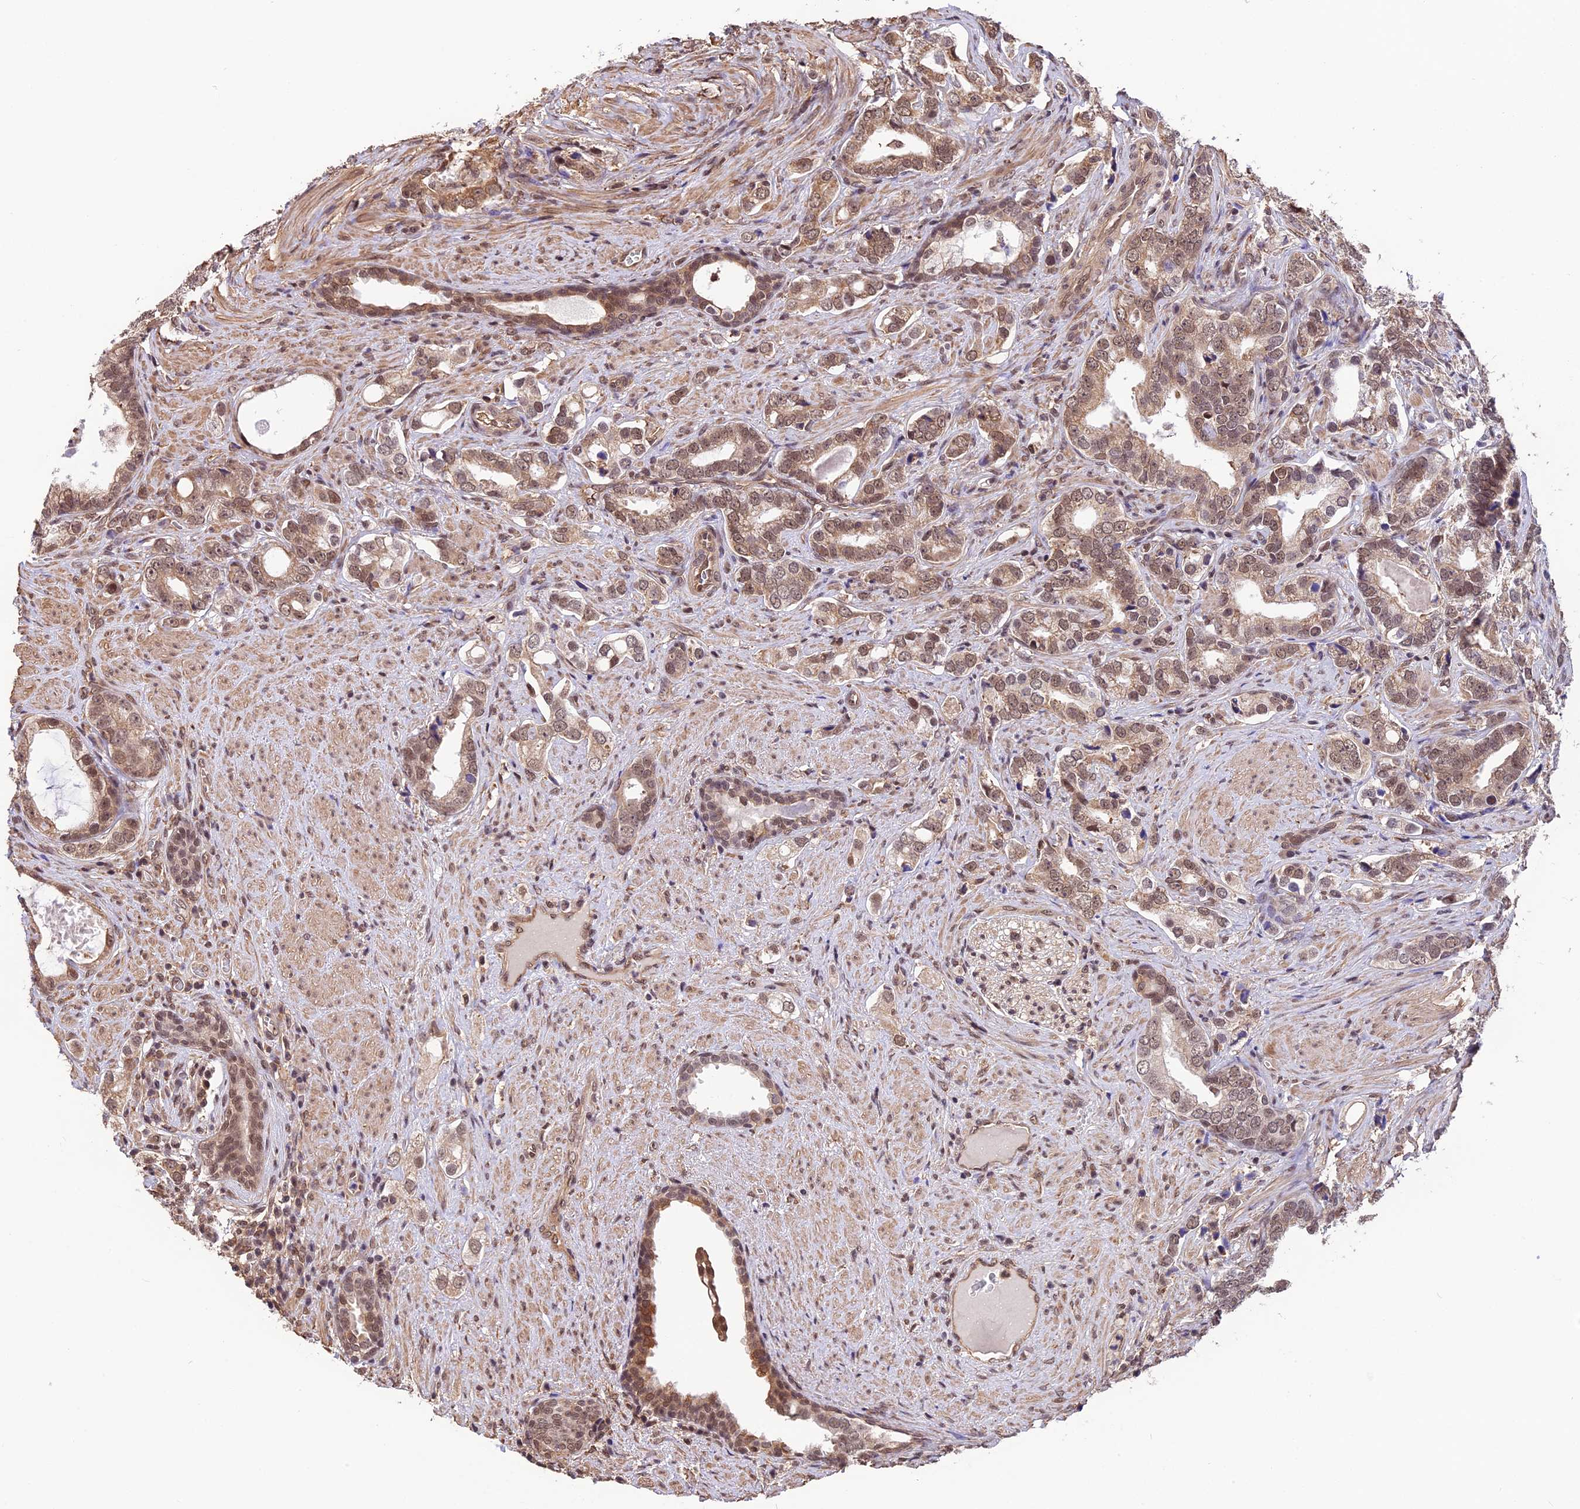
{"staining": {"intensity": "moderate", "quantity": ">75%", "location": "cytoplasmic/membranous,nuclear"}, "tissue": "prostate cancer", "cell_type": "Tumor cells", "image_type": "cancer", "snomed": [{"axis": "morphology", "description": "Adenocarcinoma, High grade"}, {"axis": "topography", "description": "Prostate"}], "caption": "Human adenocarcinoma (high-grade) (prostate) stained with a brown dye demonstrates moderate cytoplasmic/membranous and nuclear positive staining in approximately >75% of tumor cells.", "gene": "ZC3H4", "patient": {"sex": "male", "age": 67}}